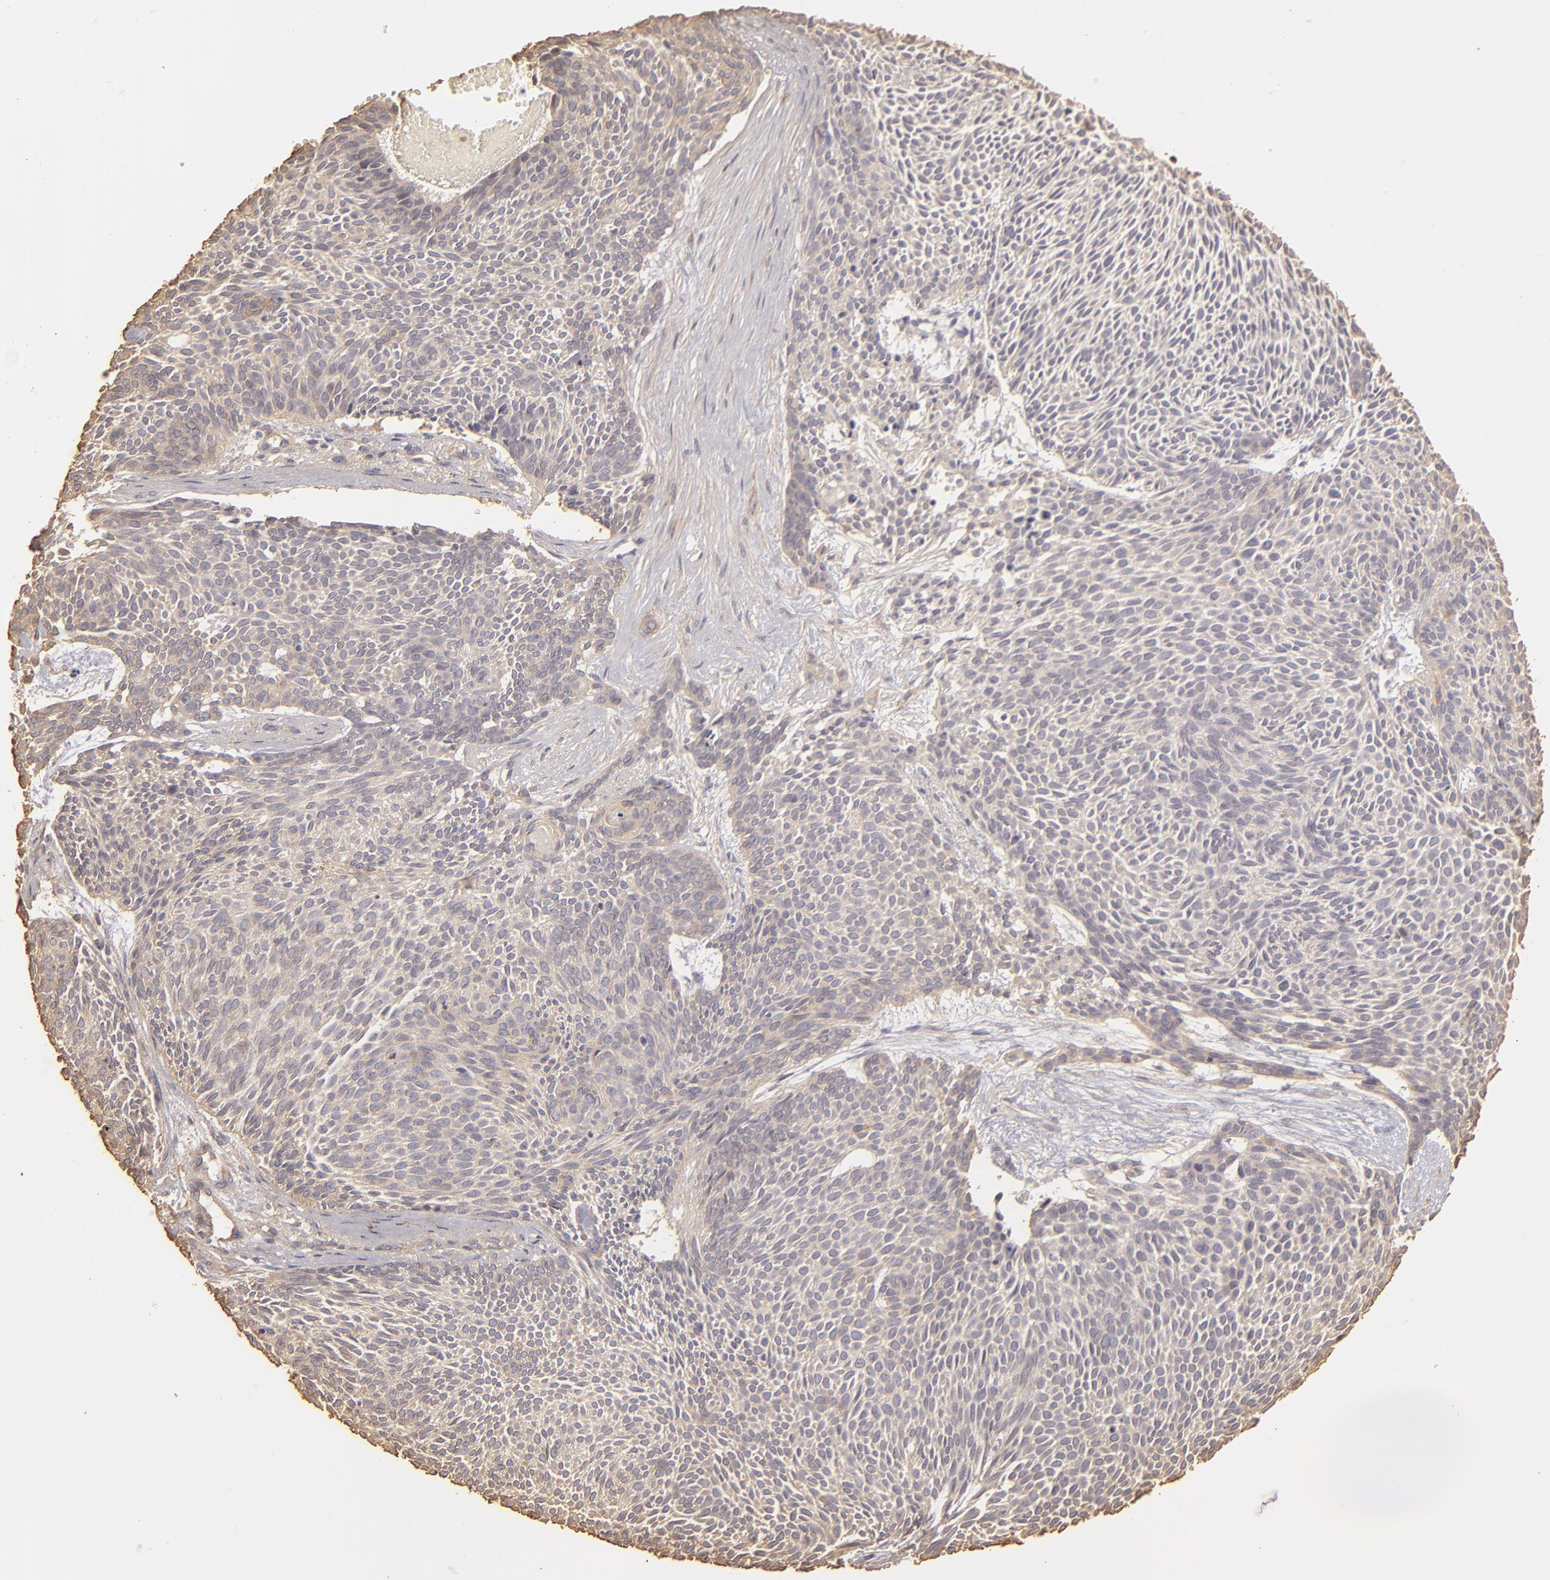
{"staining": {"intensity": "weak", "quantity": ">75%", "location": "cytoplasmic/membranous"}, "tissue": "skin cancer", "cell_type": "Tumor cells", "image_type": "cancer", "snomed": [{"axis": "morphology", "description": "Basal cell carcinoma"}, {"axis": "topography", "description": "Skin"}], "caption": "Human basal cell carcinoma (skin) stained for a protein (brown) reveals weak cytoplasmic/membranous positive positivity in approximately >75% of tumor cells.", "gene": "HSPB6", "patient": {"sex": "male", "age": 84}}